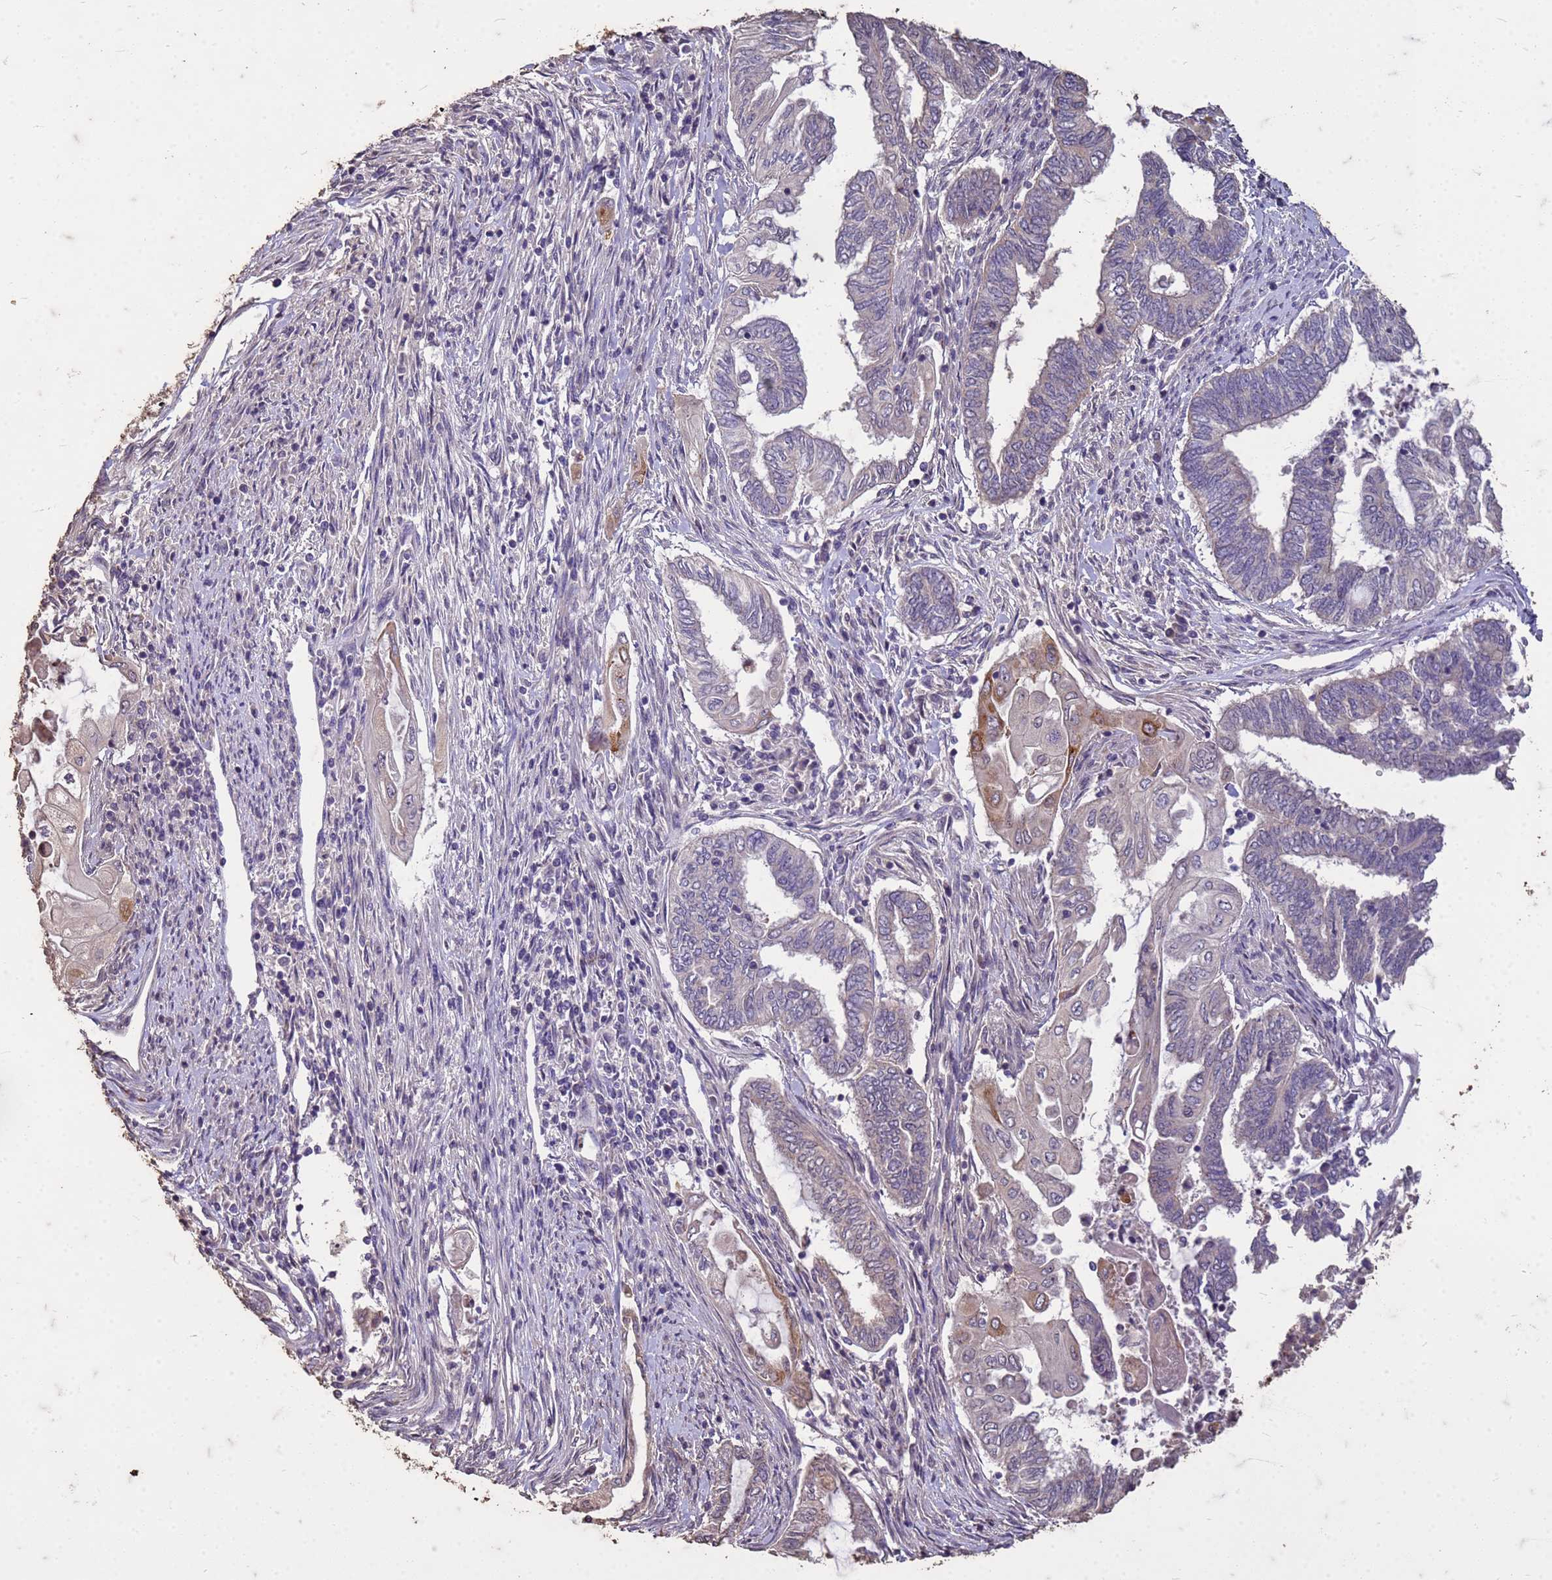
{"staining": {"intensity": "moderate", "quantity": "<25%", "location": "cytoplasmic/membranous"}, "tissue": "endometrial cancer", "cell_type": "Tumor cells", "image_type": "cancer", "snomed": [{"axis": "morphology", "description": "Adenocarcinoma, NOS"}, {"axis": "topography", "description": "Uterus"}, {"axis": "topography", "description": "Endometrium"}], "caption": "This is an image of immunohistochemistry (IHC) staining of adenocarcinoma (endometrial), which shows moderate staining in the cytoplasmic/membranous of tumor cells.", "gene": "FAM184B", "patient": {"sex": "female", "age": 70}}